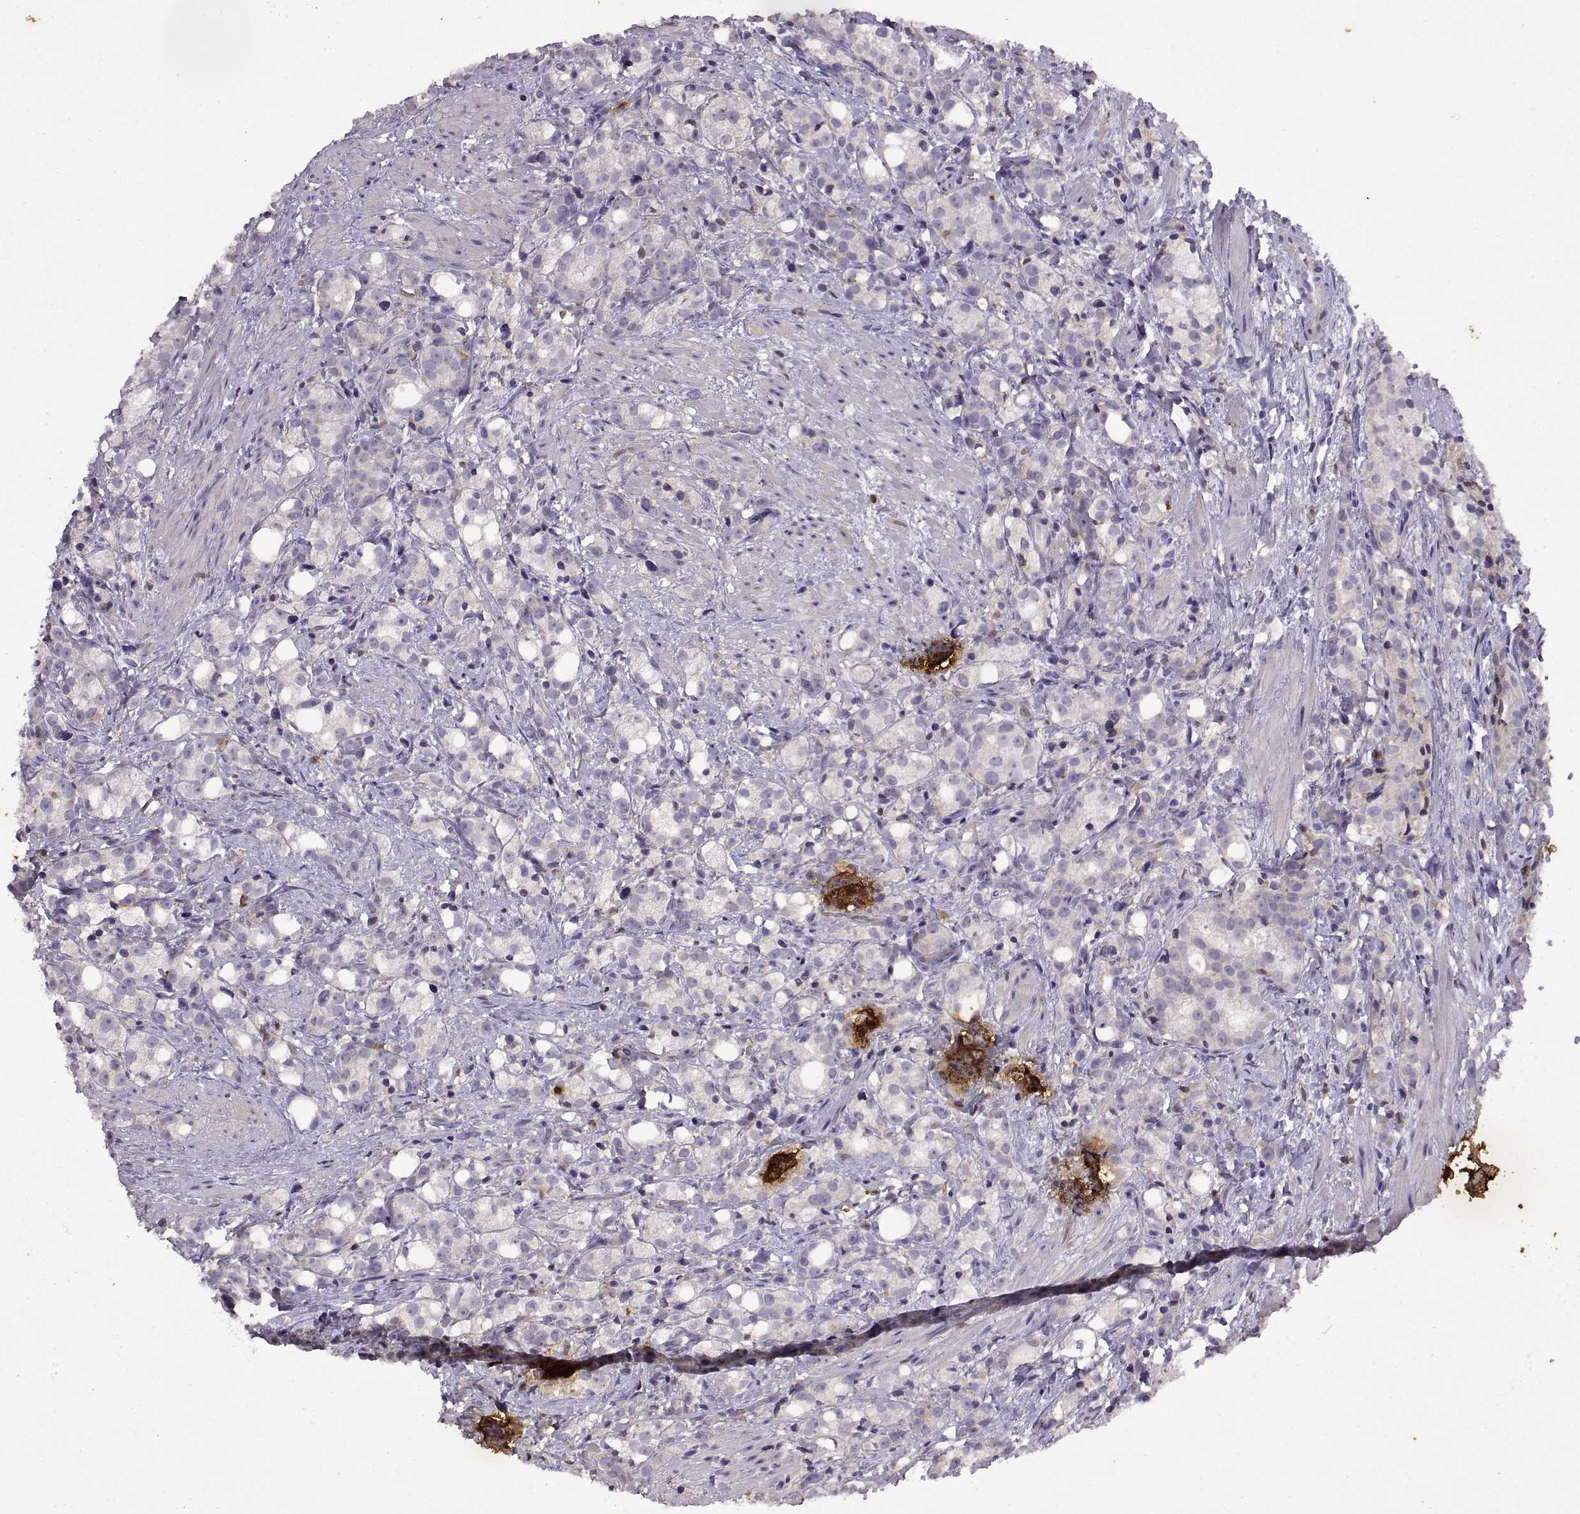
{"staining": {"intensity": "negative", "quantity": "none", "location": "none"}, "tissue": "prostate cancer", "cell_type": "Tumor cells", "image_type": "cancer", "snomed": [{"axis": "morphology", "description": "Adenocarcinoma, High grade"}, {"axis": "topography", "description": "Prostate"}], "caption": "DAB immunohistochemical staining of human prostate high-grade adenocarcinoma reveals no significant staining in tumor cells.", "gene": "DOK3", "patient": {"sex": "male", "age": 53}}